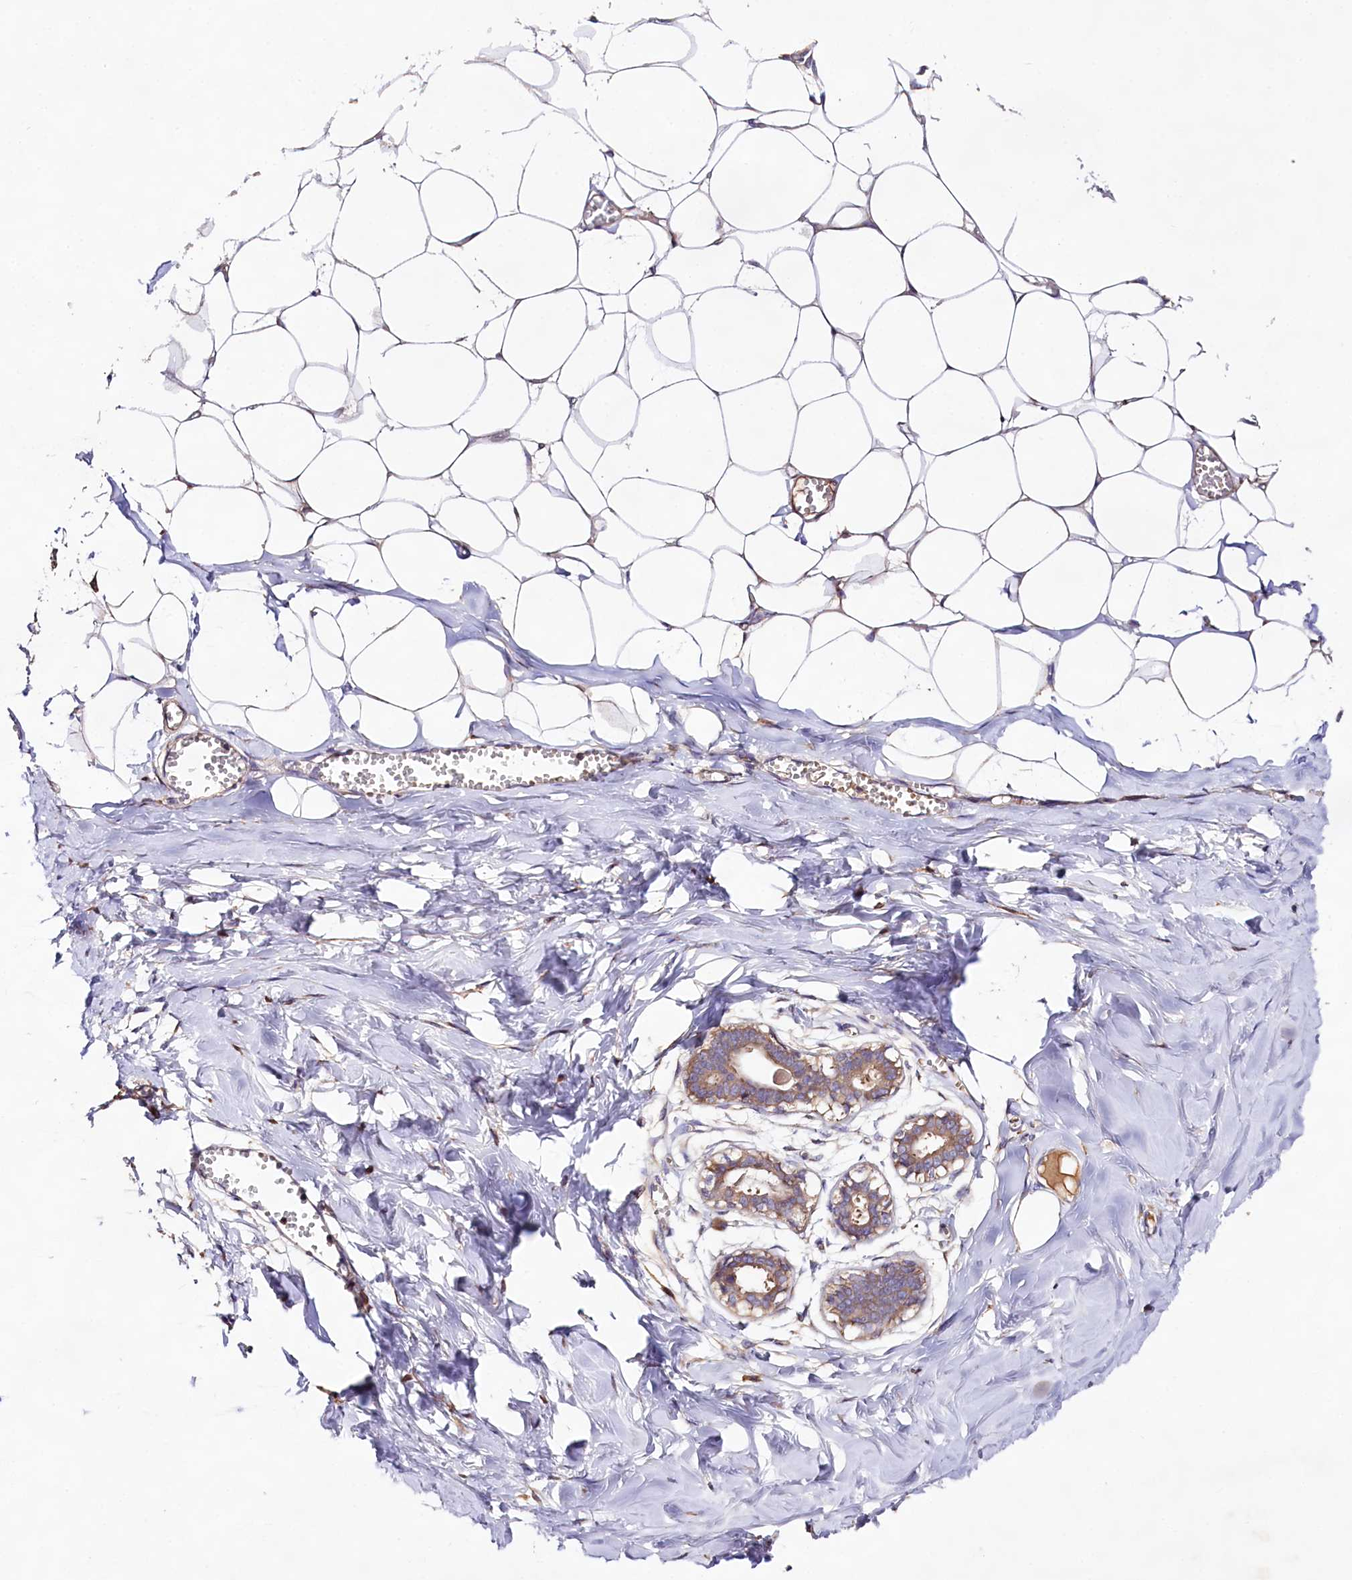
{"staining": {"intensity": "moderate", "quantity": "25%-75%", "location": "cytoplasmic/membranous"}, "tissue": "breast", "cell_type": "Adipocytes", "image_type": "normal", "snomed": [{"axis": "morphology", "description": "Normal tissue, NOS"}, {"axis": "topography", "description": "Breast"}], "caption": "Moderate cytoplasmic/membranous positivity is appreciated in approximately 25%-75% of adipocytes in benign breast.", "gene": "DMXL2", "patient": {"sex": "female", "age": 27}}